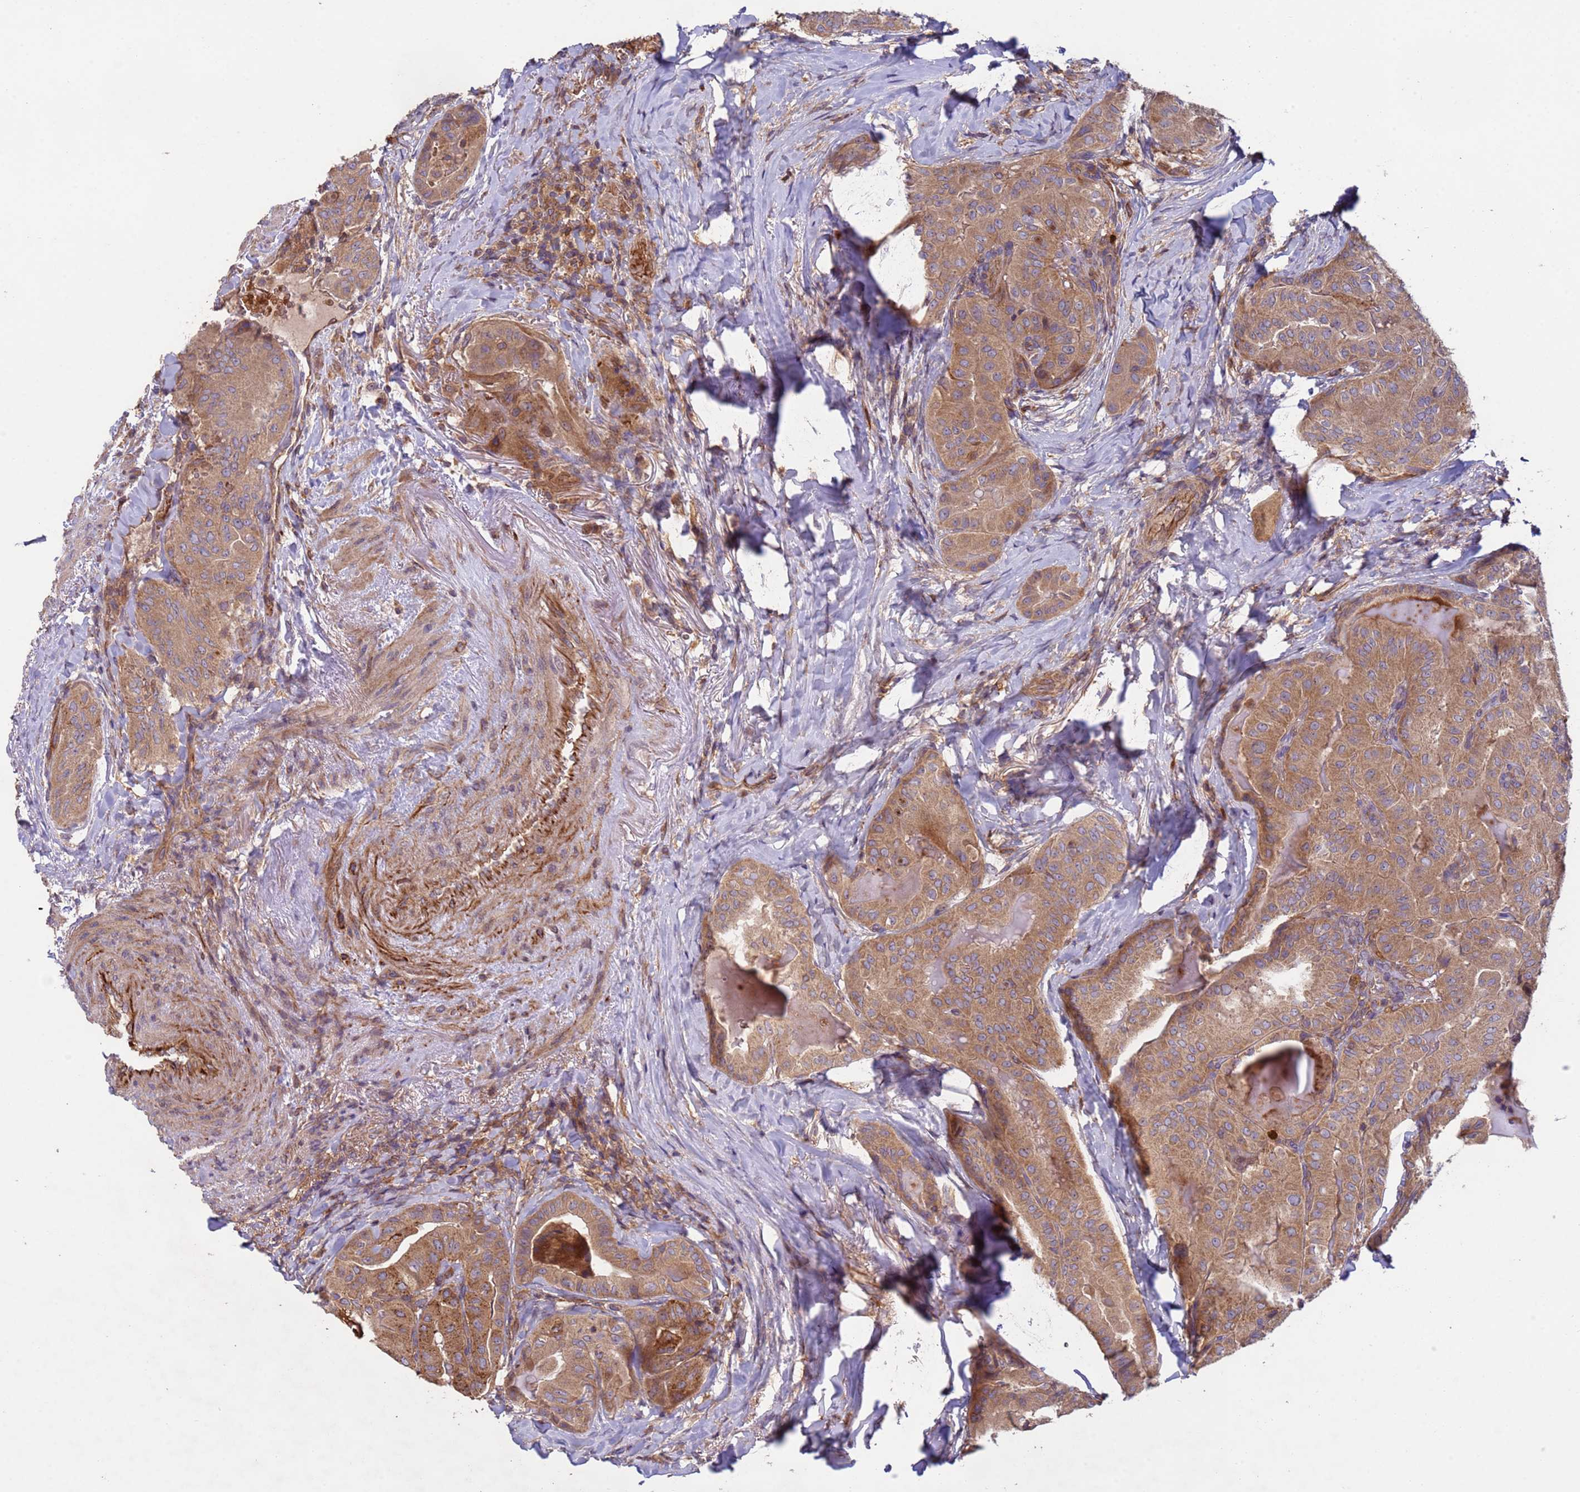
{"staining": {"intensity": "moderate", "quantity": ">75%", "location": "cytoplasmic/membranous"}, "tissue": "thyroid cancer", "cell_type": "Tumor cells", "image_type": "cancer", "snomed": [{"axis": "morphology", "description": "Papillary adenocarcinoma, NOS"}, {"axis": "topography", "description": "Thyroid gland"}], "caption": "An image of papillary adenocarcinoma (thyroid) stained for a protein shows moderate cytoplasmic/membranous brown staining in tumor cells.", "gene": "RAB10", "patient": {"sex": "female", "age": 68}}